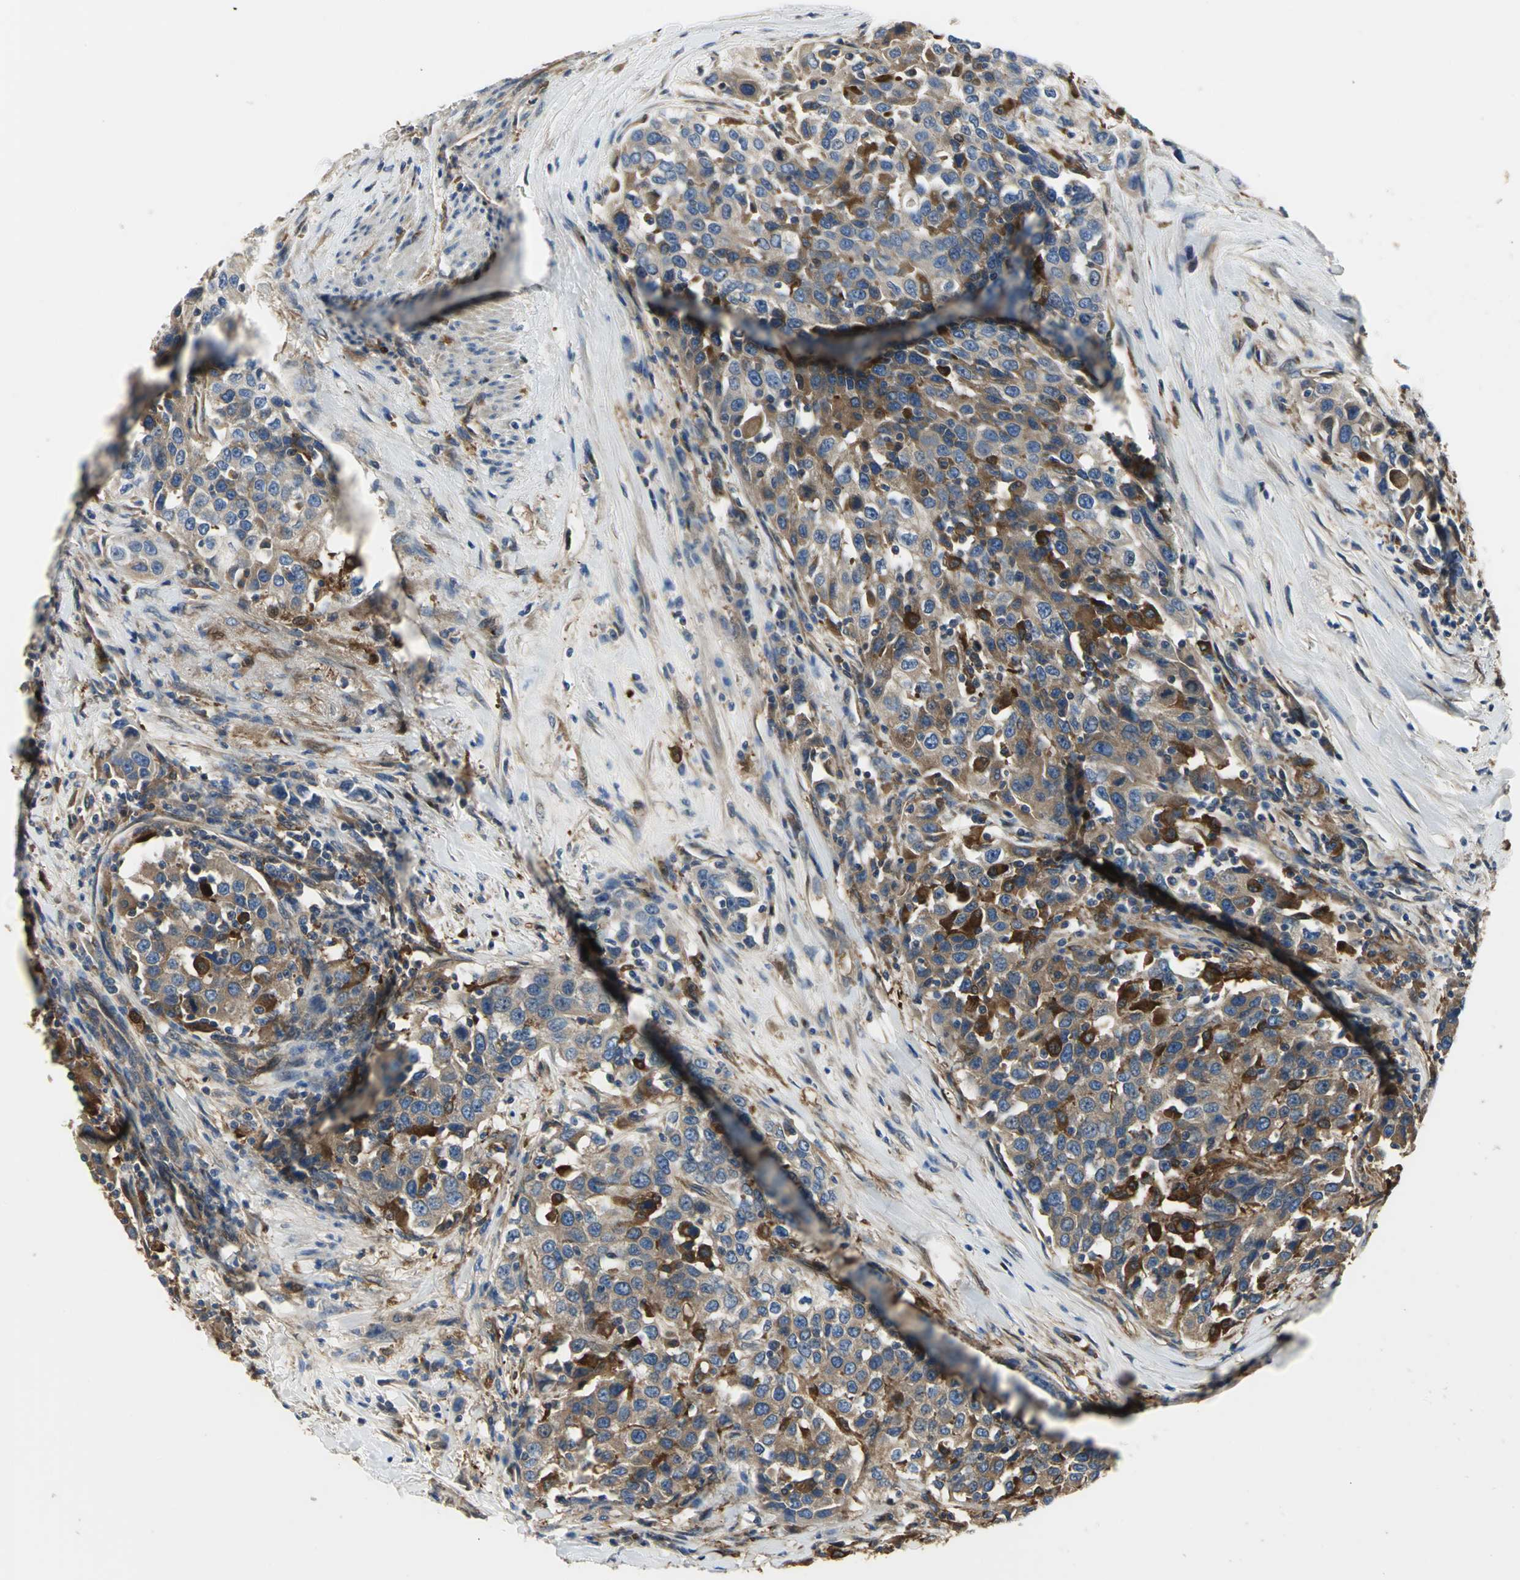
{"staining": {"intensity": "strong", "quantity": ">75%", "location": "cytoplasmic/membranous"}, "tissue": "urothelial cancer", "cell_type": "Tumor cells", "image_type": "cancer", "snomed": [{"axis": "morphology", "description": "Urothelial carcinoma, High grade"}, {"axis": "topography", "description": "Urinary bladder"}], "caption": "This is an image of IHC staining of urothelial cancer, which shows strong positivity in the cytoplasmic/membranous of tumor cells.", "gene": "CHRNB1", "patient": {"sex": "female", "age": 80}}